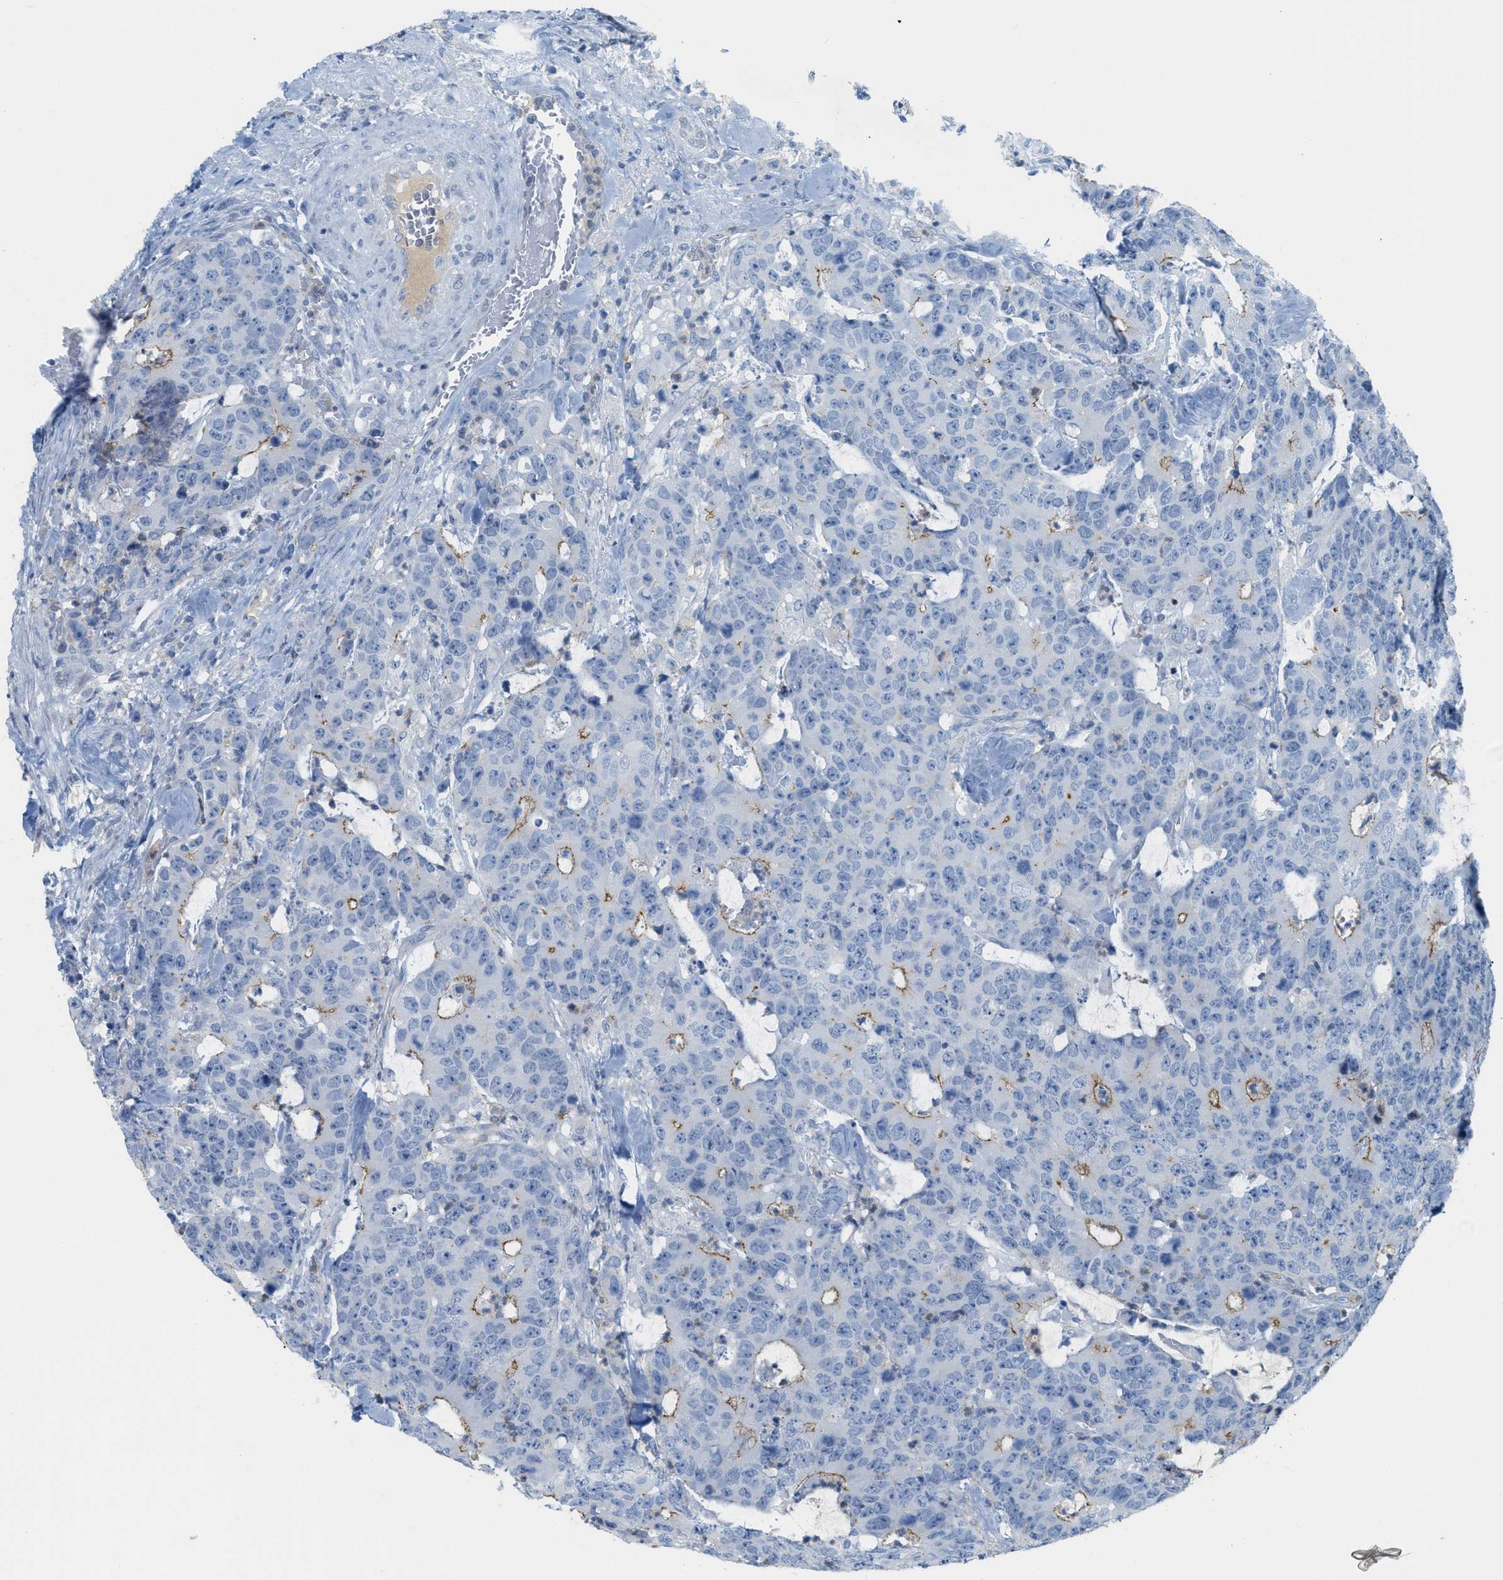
{"staining": {"intensity": "weak", "quantity": "25%-75%", "location": "cytoplasmic/membranous"}, "tissue": "colorectal cancer", "cell_type": "Tumor cells", "image_type": "cancer", "snomed": [{"axis": "morphology", "description": "Adenocarcinoma, NOS"}, {"axis": "topography", "description": "Colon"}], "caption": "Weak cytoplasmic/membranous positivity for a protein is identified in about 25%-75% of tumor cells of colorectal cancer using immunohistochemistry (IHC).", "gene": "CRB3", "patient": {"sex": "female", "age": 86}}